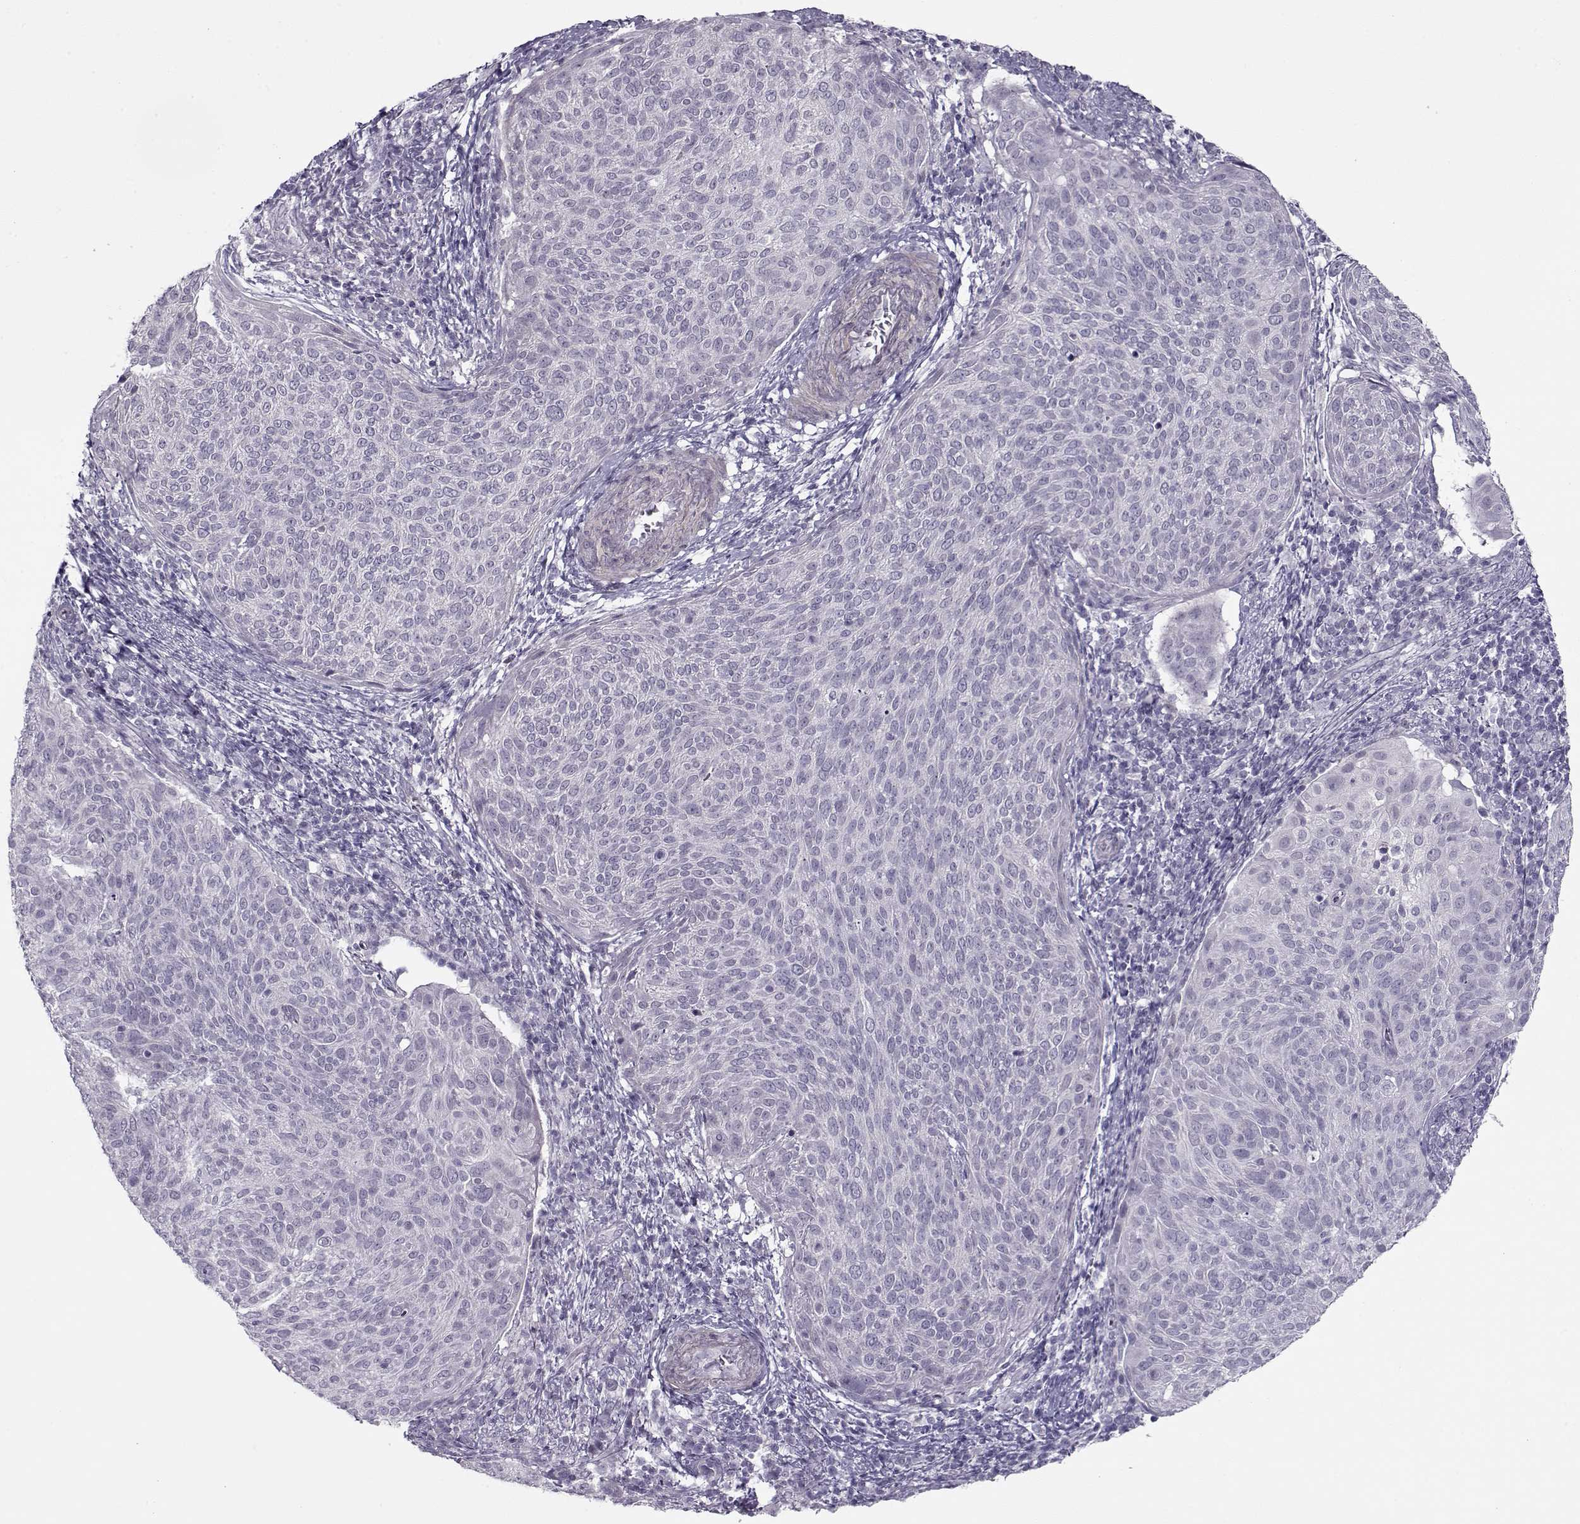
{"staining": {"intensity": "negative", "quantity": "none", "location": "none"}, "tissue": "cervical cancer", "cell_type": "Tumor cells", "image_type": "cancer", "snomed": [{"axis": "morphology", "description": "Squamous cell carcinoma, NOS"}, {"axis": "topography", "description": "Cervix"}], "caption": "Histopathology image shows no significant protein positivity in tumor cells of cervical squamous cell carcinoma. (DAB immunohistochemistry visualized using brightfield microscopy, high magnification).", "gene": "CIBAR1", "patient": {"sex": "female", "age": 39}}